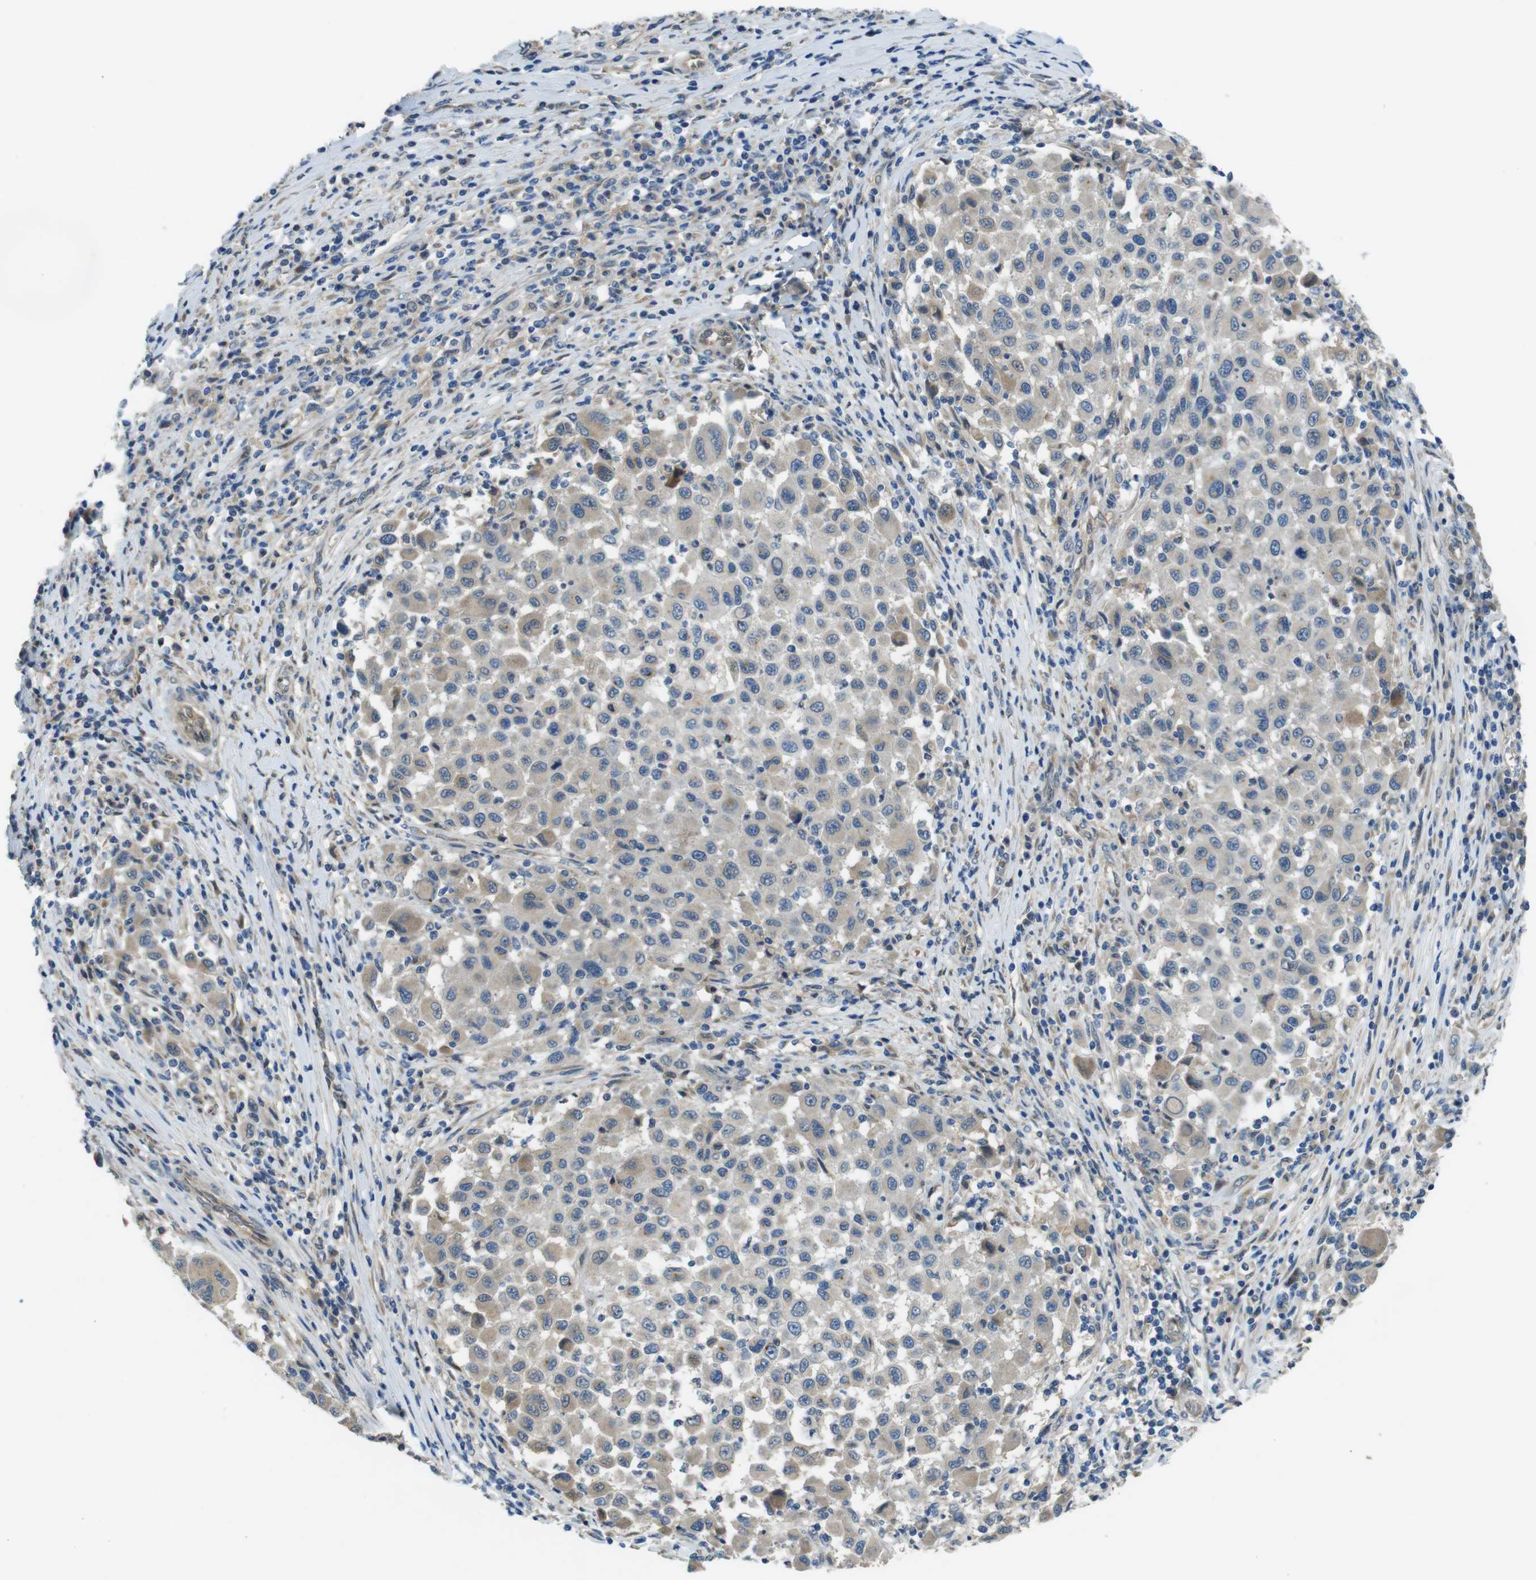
{"staining": {"intensity": "weak", "quantity": "25%-75%", "location": "cytoplasmic/membranous"}, "tissue": "melanoma", "cell_type": "Tumor cells", "image_type": "cancer", "snomed": [{"axis": "morphology", "description": "Malignant melanoma, Metastatic site"}, {"axis": "topography", "description": "Lymph node"}], "caption": "IHC histopathology image of malignant melanoma (metastatic site) stained for a protein (brown), which shows low levels of weak cytoplasmic/membranous positivity in about 25%-75% of tumor cells.", "gene": "RAB6A", "patient": {"sex": "male", "age": 61}}